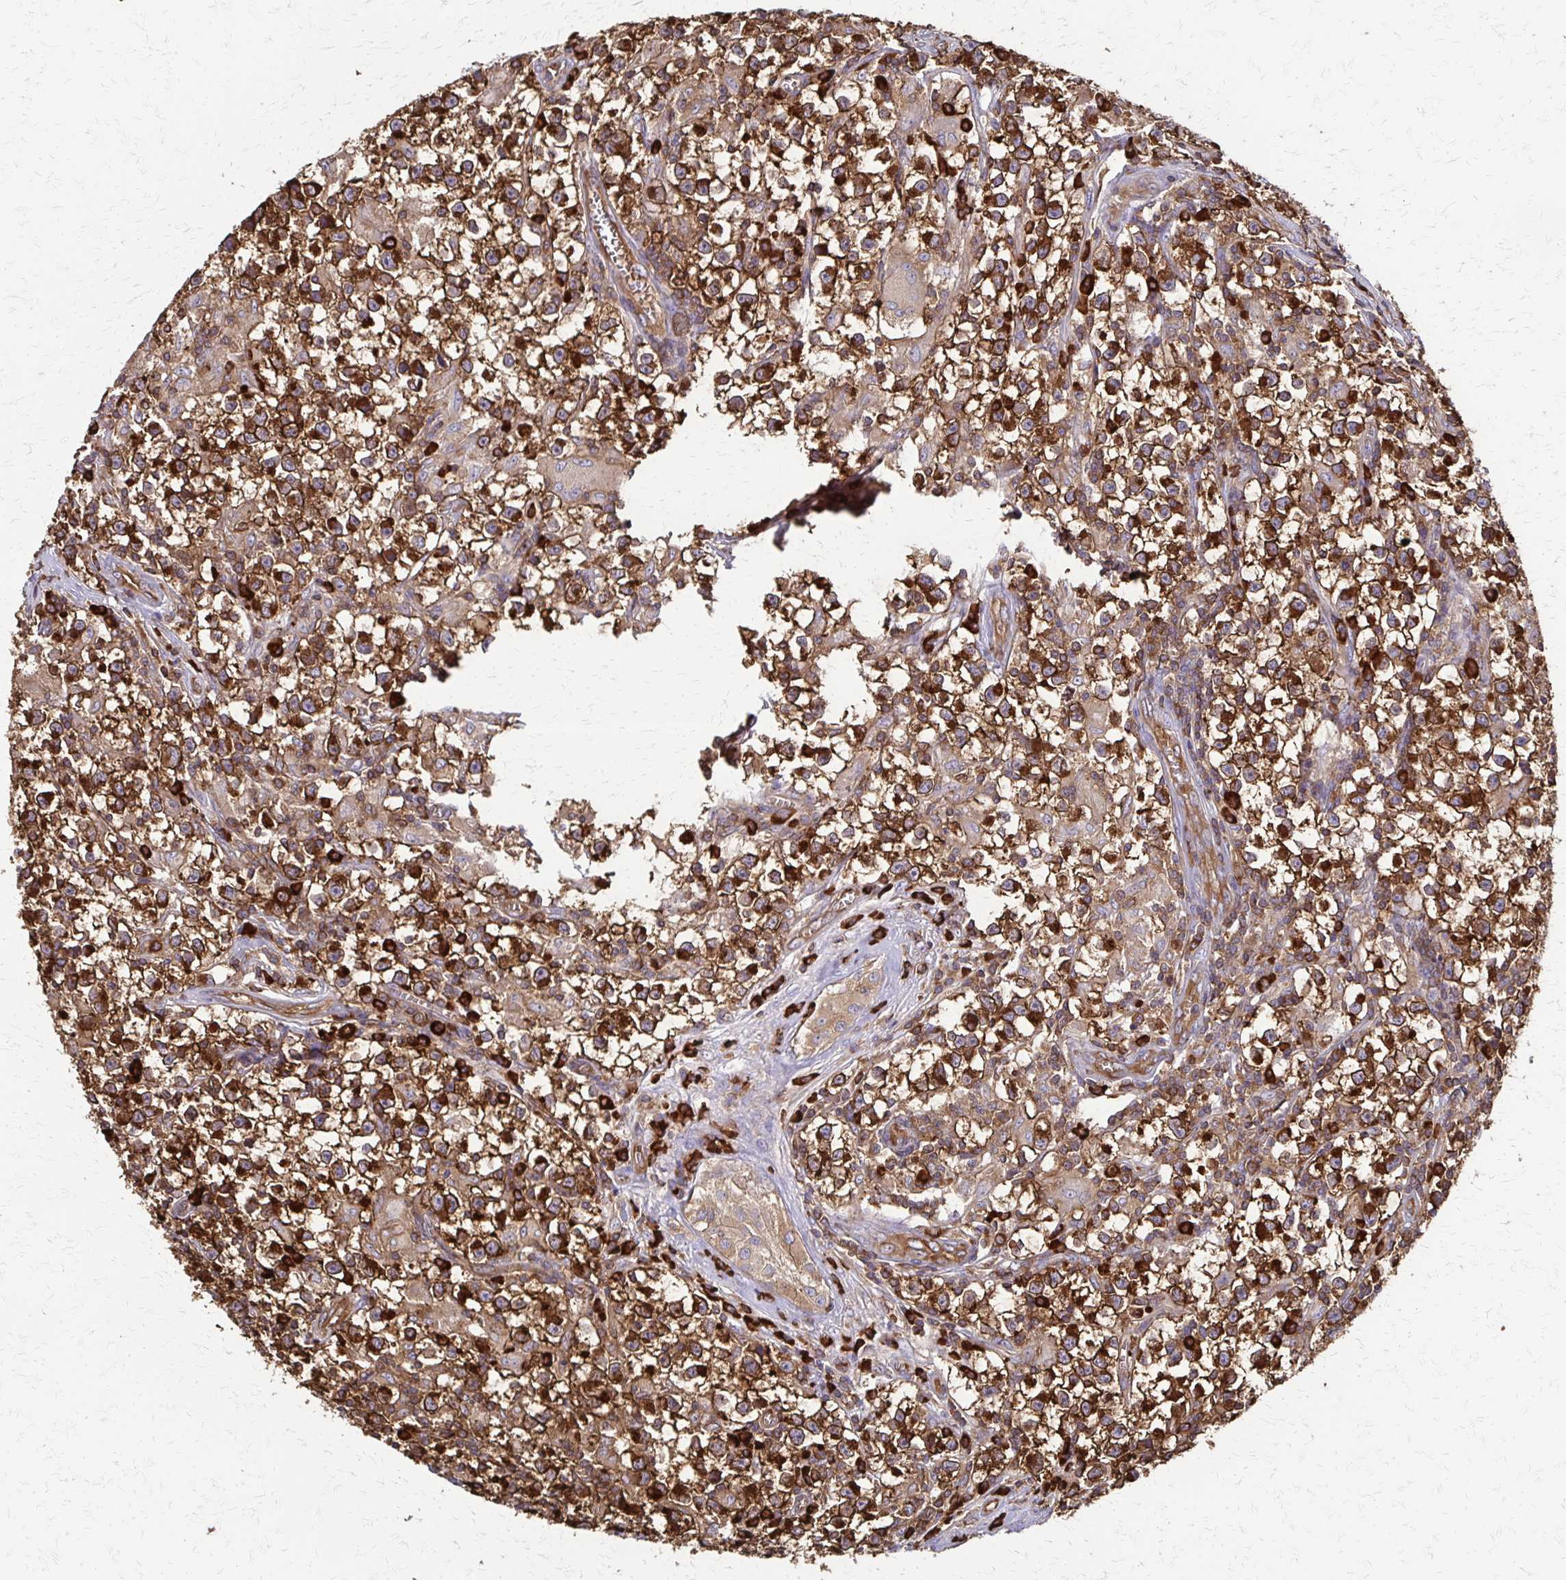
{"staining": {"intensity": "strong", "quantity": ">75%", "location": "cytoplasmic/membranous"}, "tissue": "testis cancer", "cell_type": "Tumor cells", "image_type": "cancer", "snomed": [{"axis": "morphology", "description": "Seminoma, NOS"}, {"axis": "topography", "description": "Testis"}], "caption": "Seminoma (testis) stained for a protein displays strong cytoplasmic/membranous positivity in tumor cells.", "gene": "EEF2", "patient": {"sex": "male", "age": 31}}